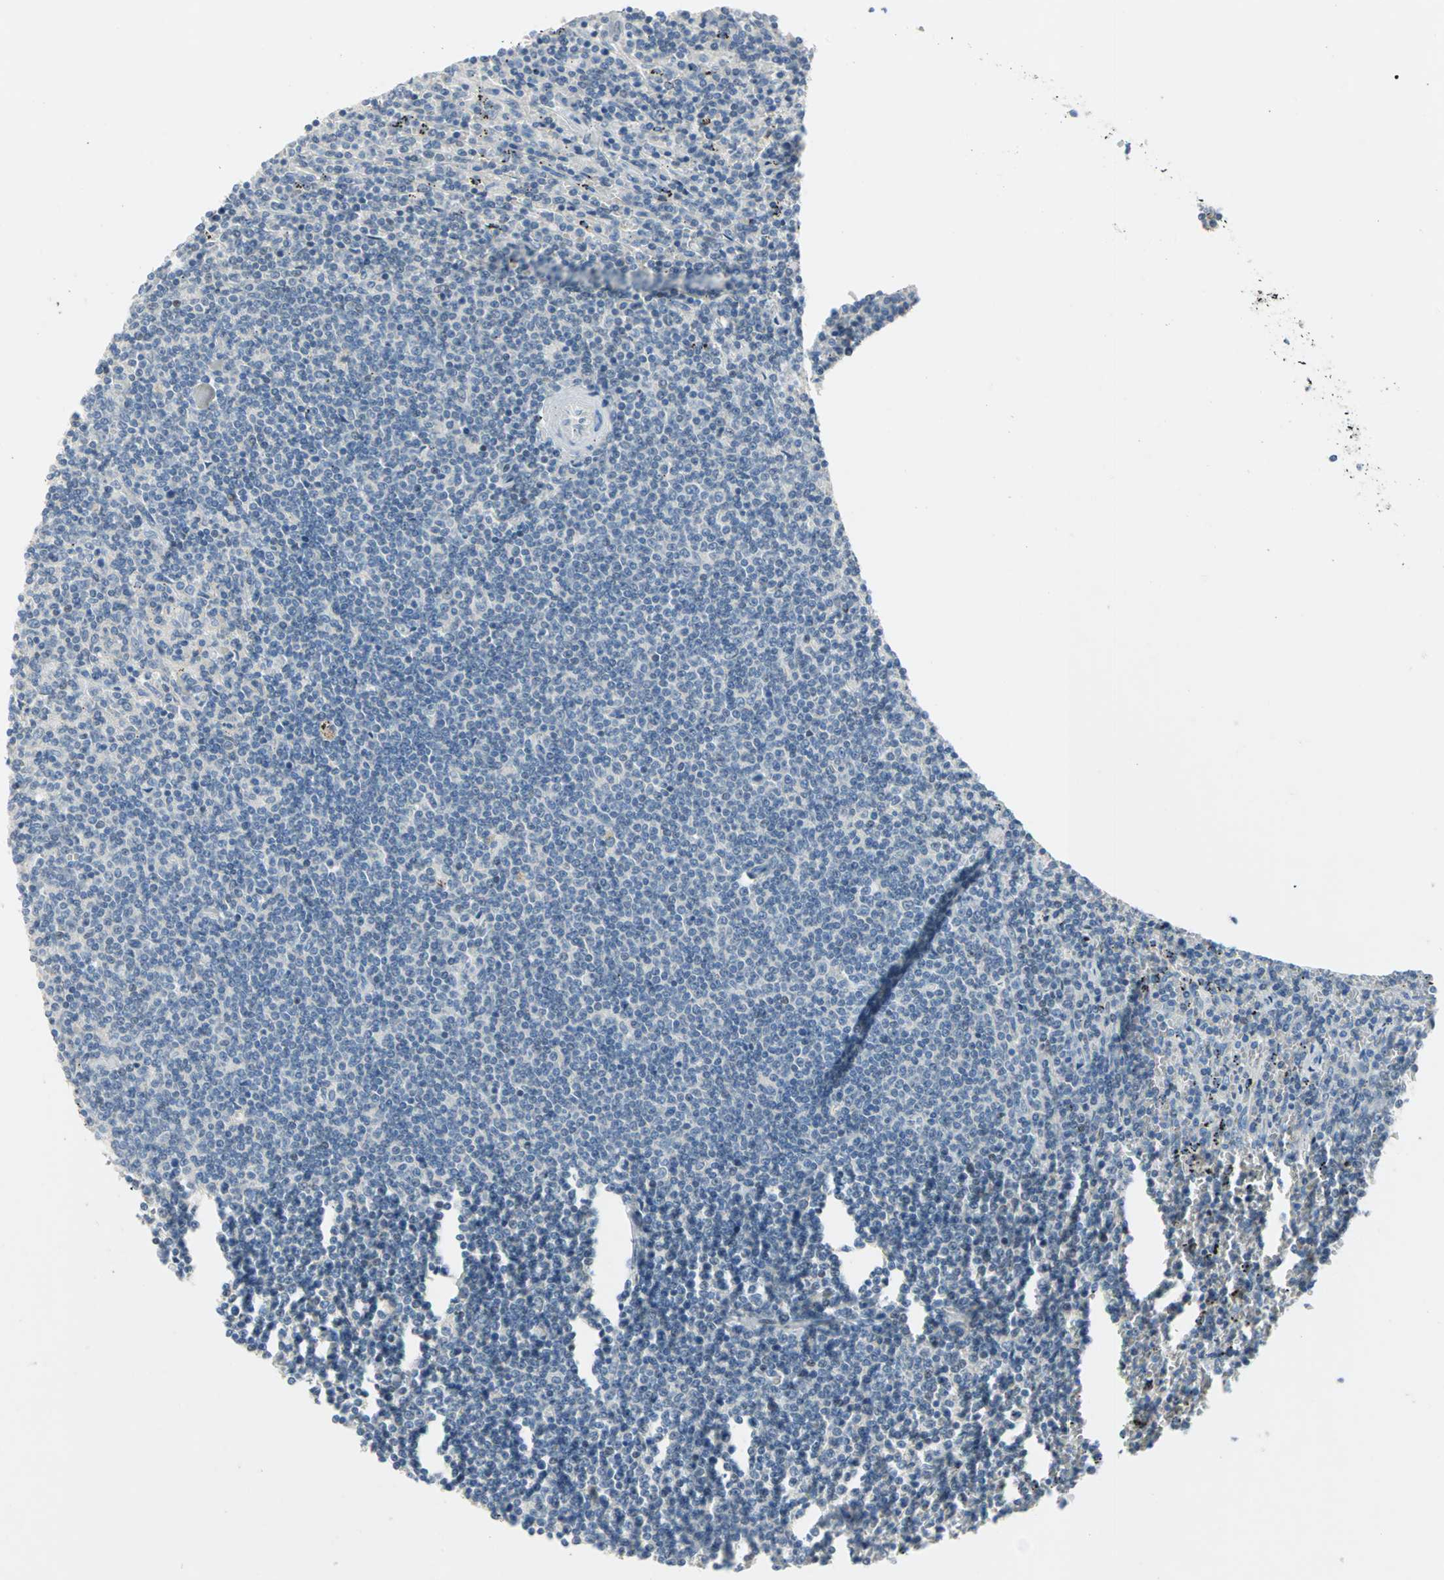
{"staining": {"intensity": "negative", "quantity": "none", "location": "none"}, "tissue": "lymphoma", "cell_type": "Tumor cells", "image_type": "cancer", "snomed": [{"axis": "morphology", "description": "Malignant lymphoma, non-Hodgkin's type, Low grade"}, {"axis": "topography", "description": "Spleen"}], "caption": "Immunohistochemistry image of neoplastic tissue: malignant lymphoma, non-Hodgkin's type (low-grade) stained with DAB reveals no significant protein staining in tumor cells.", "gene": "NAB2", "patient": {"sex": "female", "age": 50}}